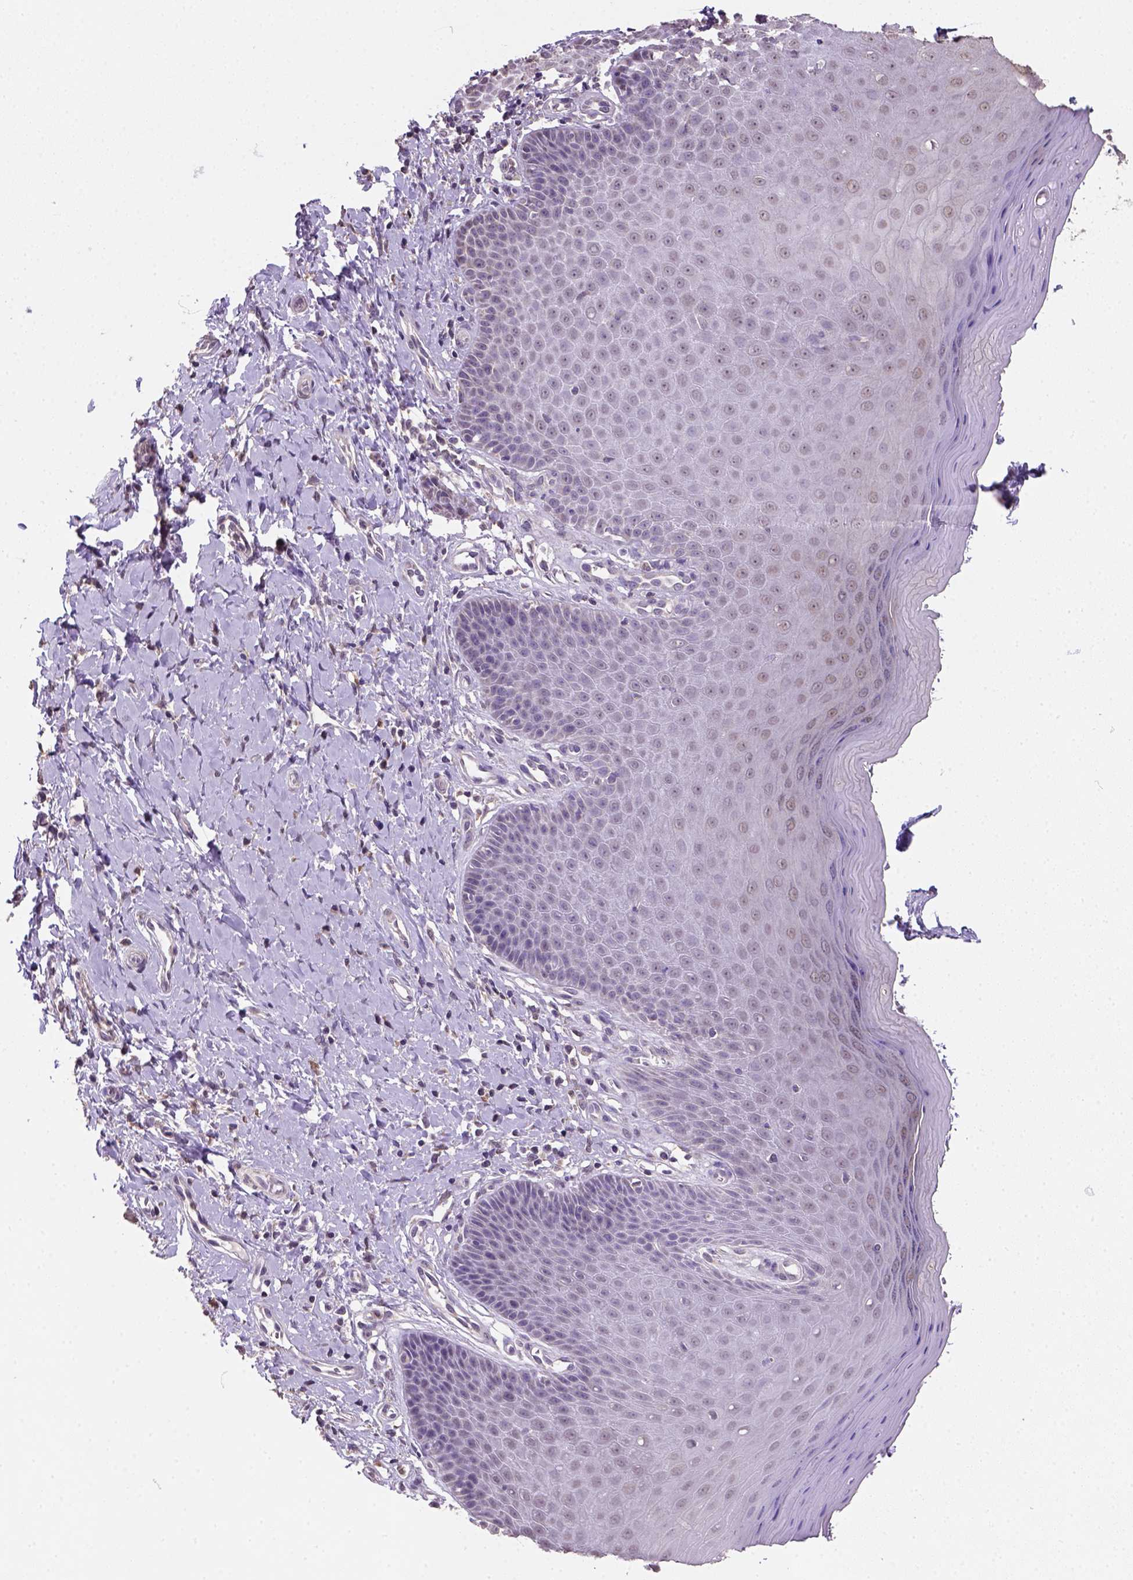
{"staining": {"intensity": "weak", "quantity": ">75%", "location": "nuclear"}, "tissue": "vagina", "cell_type": "Squamous epithelial cells", "image_type": "normal", "snomed": [{"axis": "morphology", "description": "Normal tissue, NOS"}, {"axis": "topography", "description": "Vagina"}], "caption": "Protein expression by immunohistochemistry (IHC) reveals weak nuclear positivity in about >75% of squamous epithelial cells in unremarkable vagina. (DAB (3,3'-diaminobenzidine) = brown stain, brightfield microscopy at high magnification).", "gene": "NUDT10", "patient": {"sex": "female", "age": 83}}